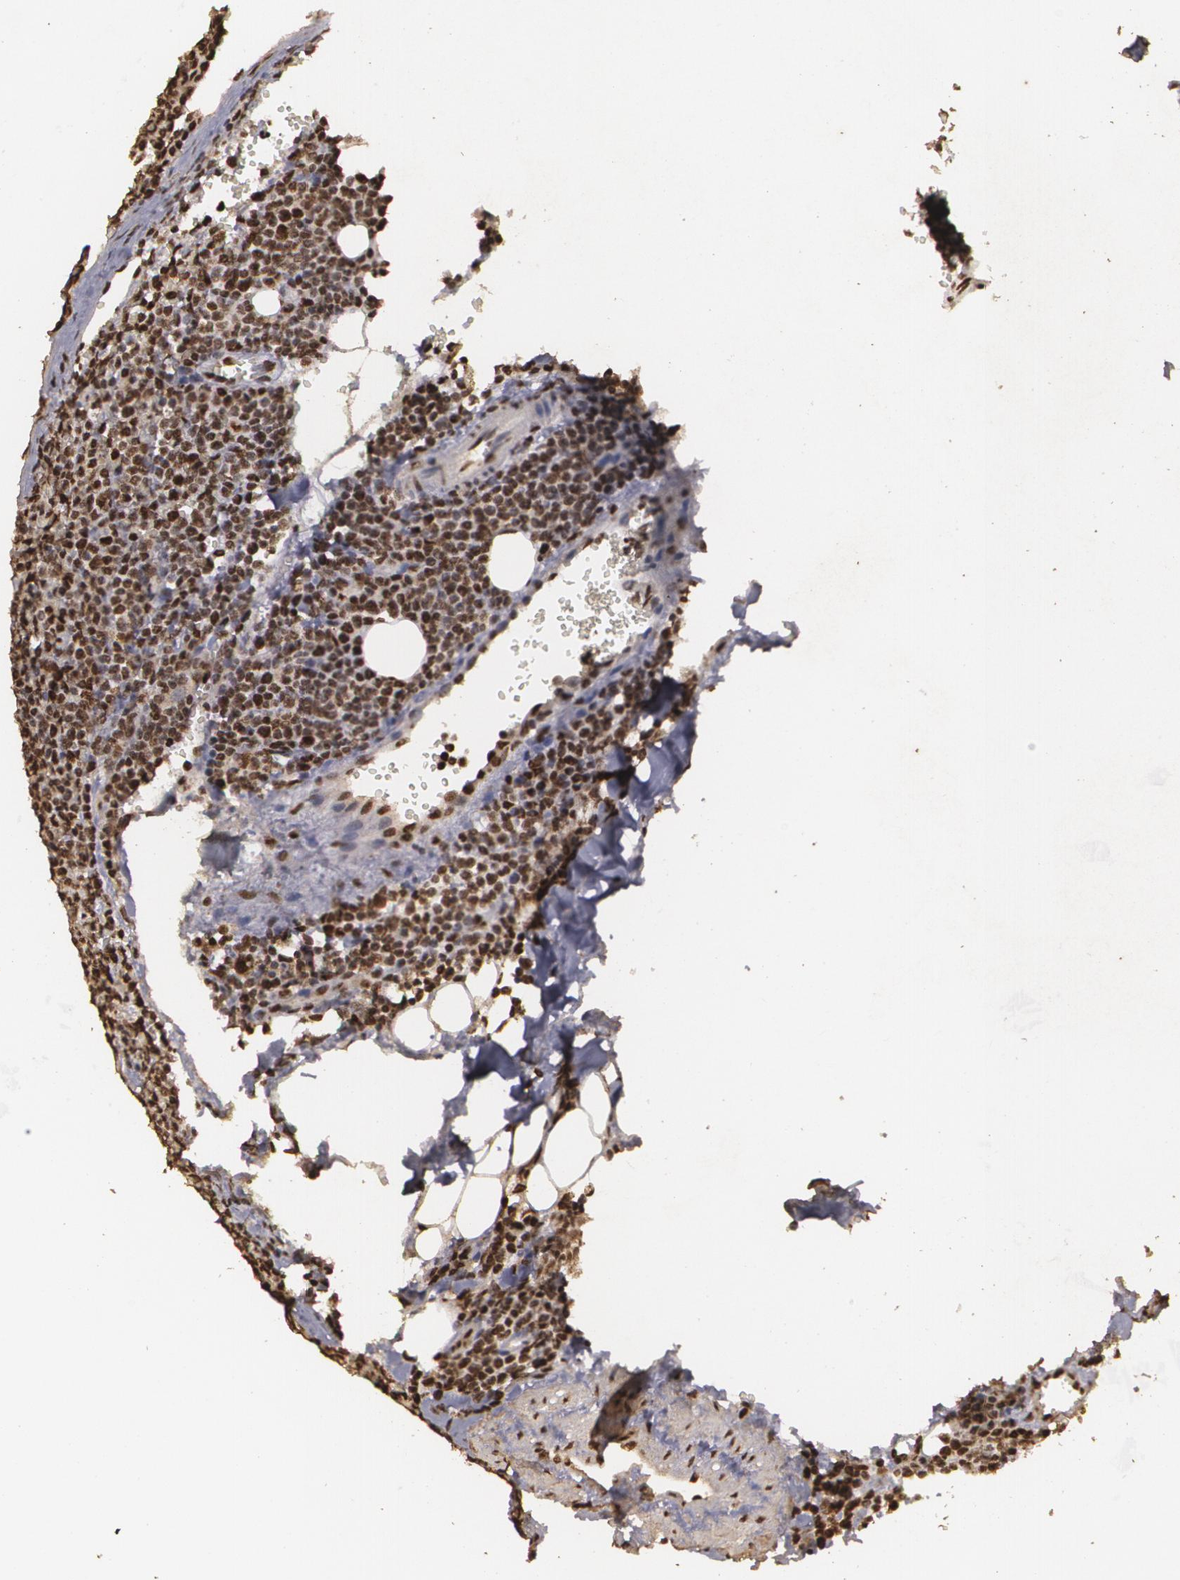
{"staining": {"intensity": "strong", "quantity": ">75%", "location": "nuclear"}, "tissue": "lymphoma", "cell_type": "Tumor cells", "image_type": "cancer", "snomed": [{"axis": "morphology", "description": "Malignant lymphoma, non-Hodgkin's type, Low grade"}, {"axis": "topography", "description": "Lymph node"}], "caption": "Tumor cells show high levels of strong nuclear positivity in approximately >75% of cells in lymphoma.", "gene": "RCOR1", "patient": {"sex": "male", "age": 50}}